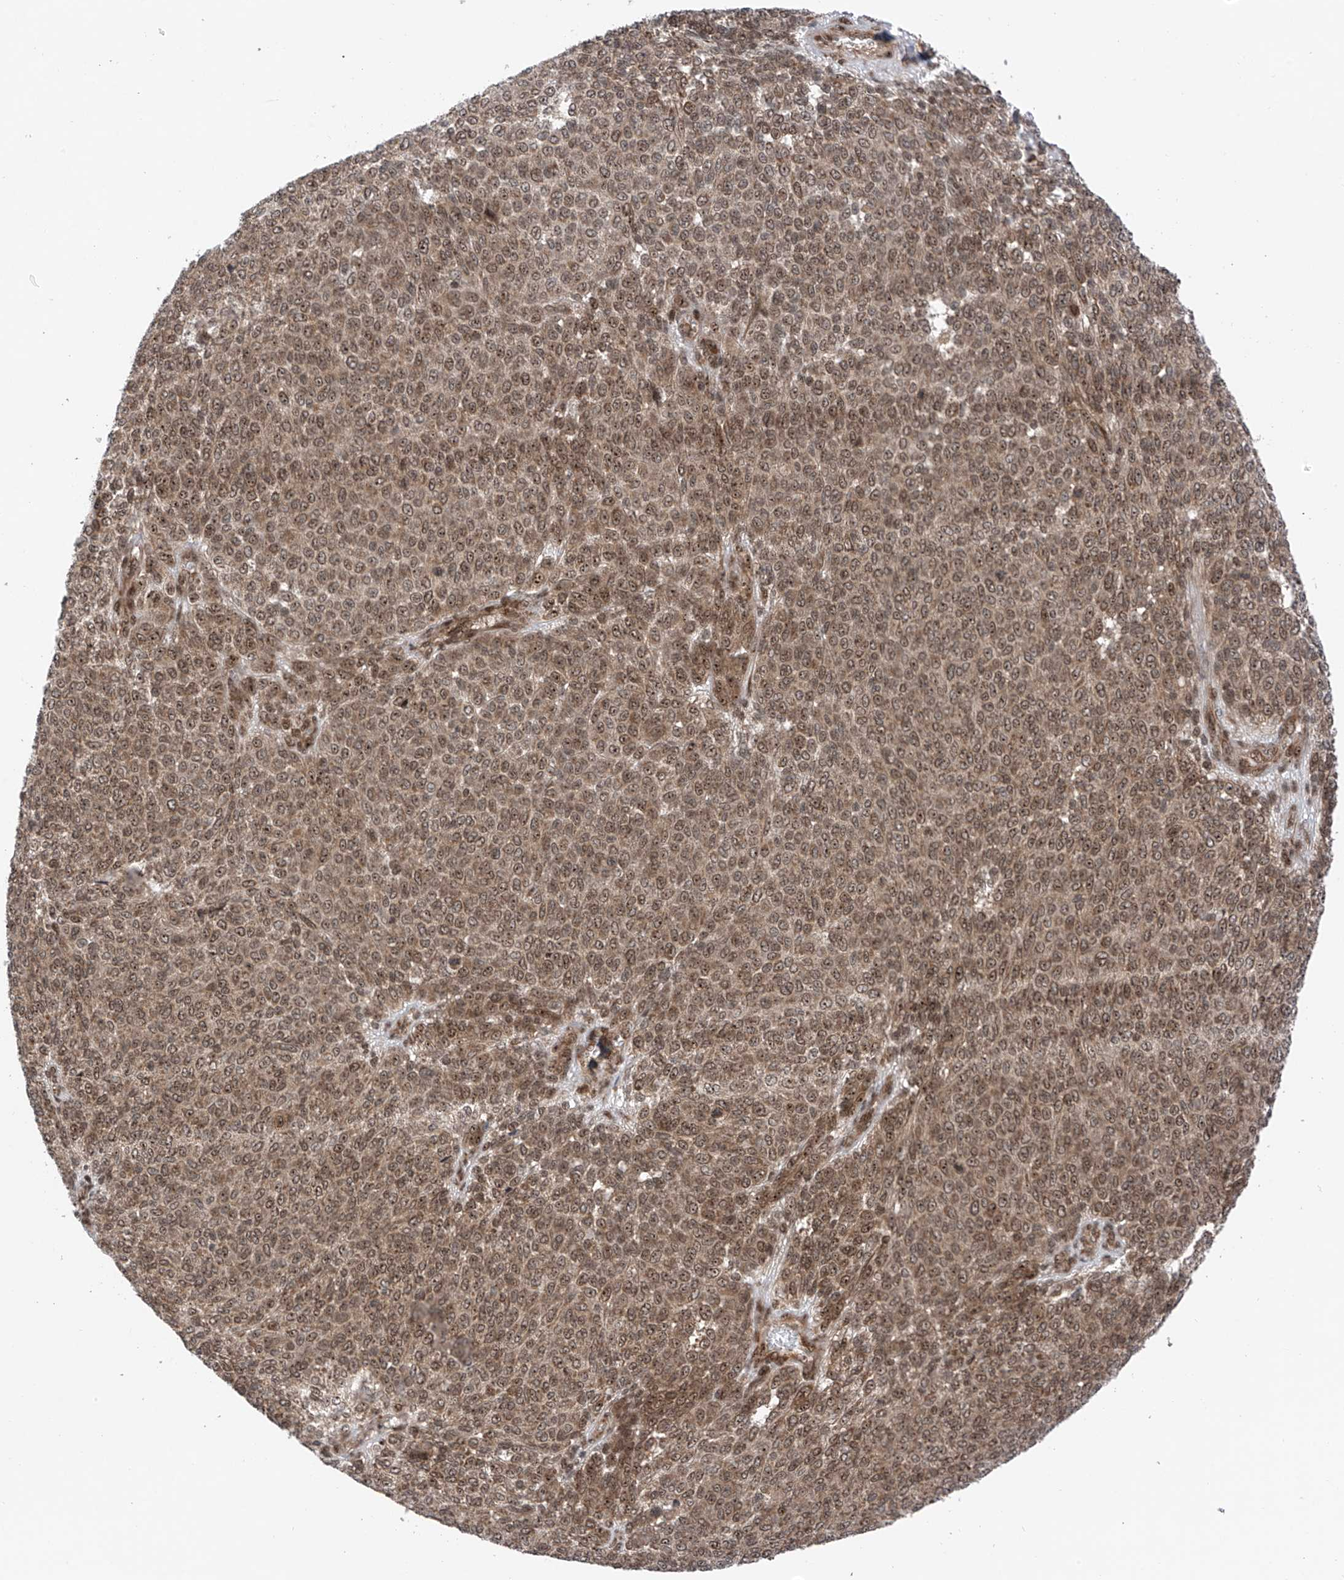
{"staining": {"intensity": "moderate", "quantity": ">75%", "location": "cytoplasmic/membranous,nuclear"}, "tissue": "melanoma", "cell_type": "Tumor cells", "image_type": "cancer", "snomed": [{"axis": "morphology", "description": "Malignant melanoma, NOS"}, {"axis": "topography", "description": "Skin"}], "caption": "Malignant melanoma tissue exhibits moderate cytoplasmic/membranous and nuclear expression in about >75% of tumor cells, visualized by immunohistochemistry. (Stains: DAB (3,3'-diaminobenzidine) in brown, nuclei in blue, Microscopy: brightfield microscopy at high magnification).", "gene": "C1orf131", "patient": {"sex": "male", "age": 49}}